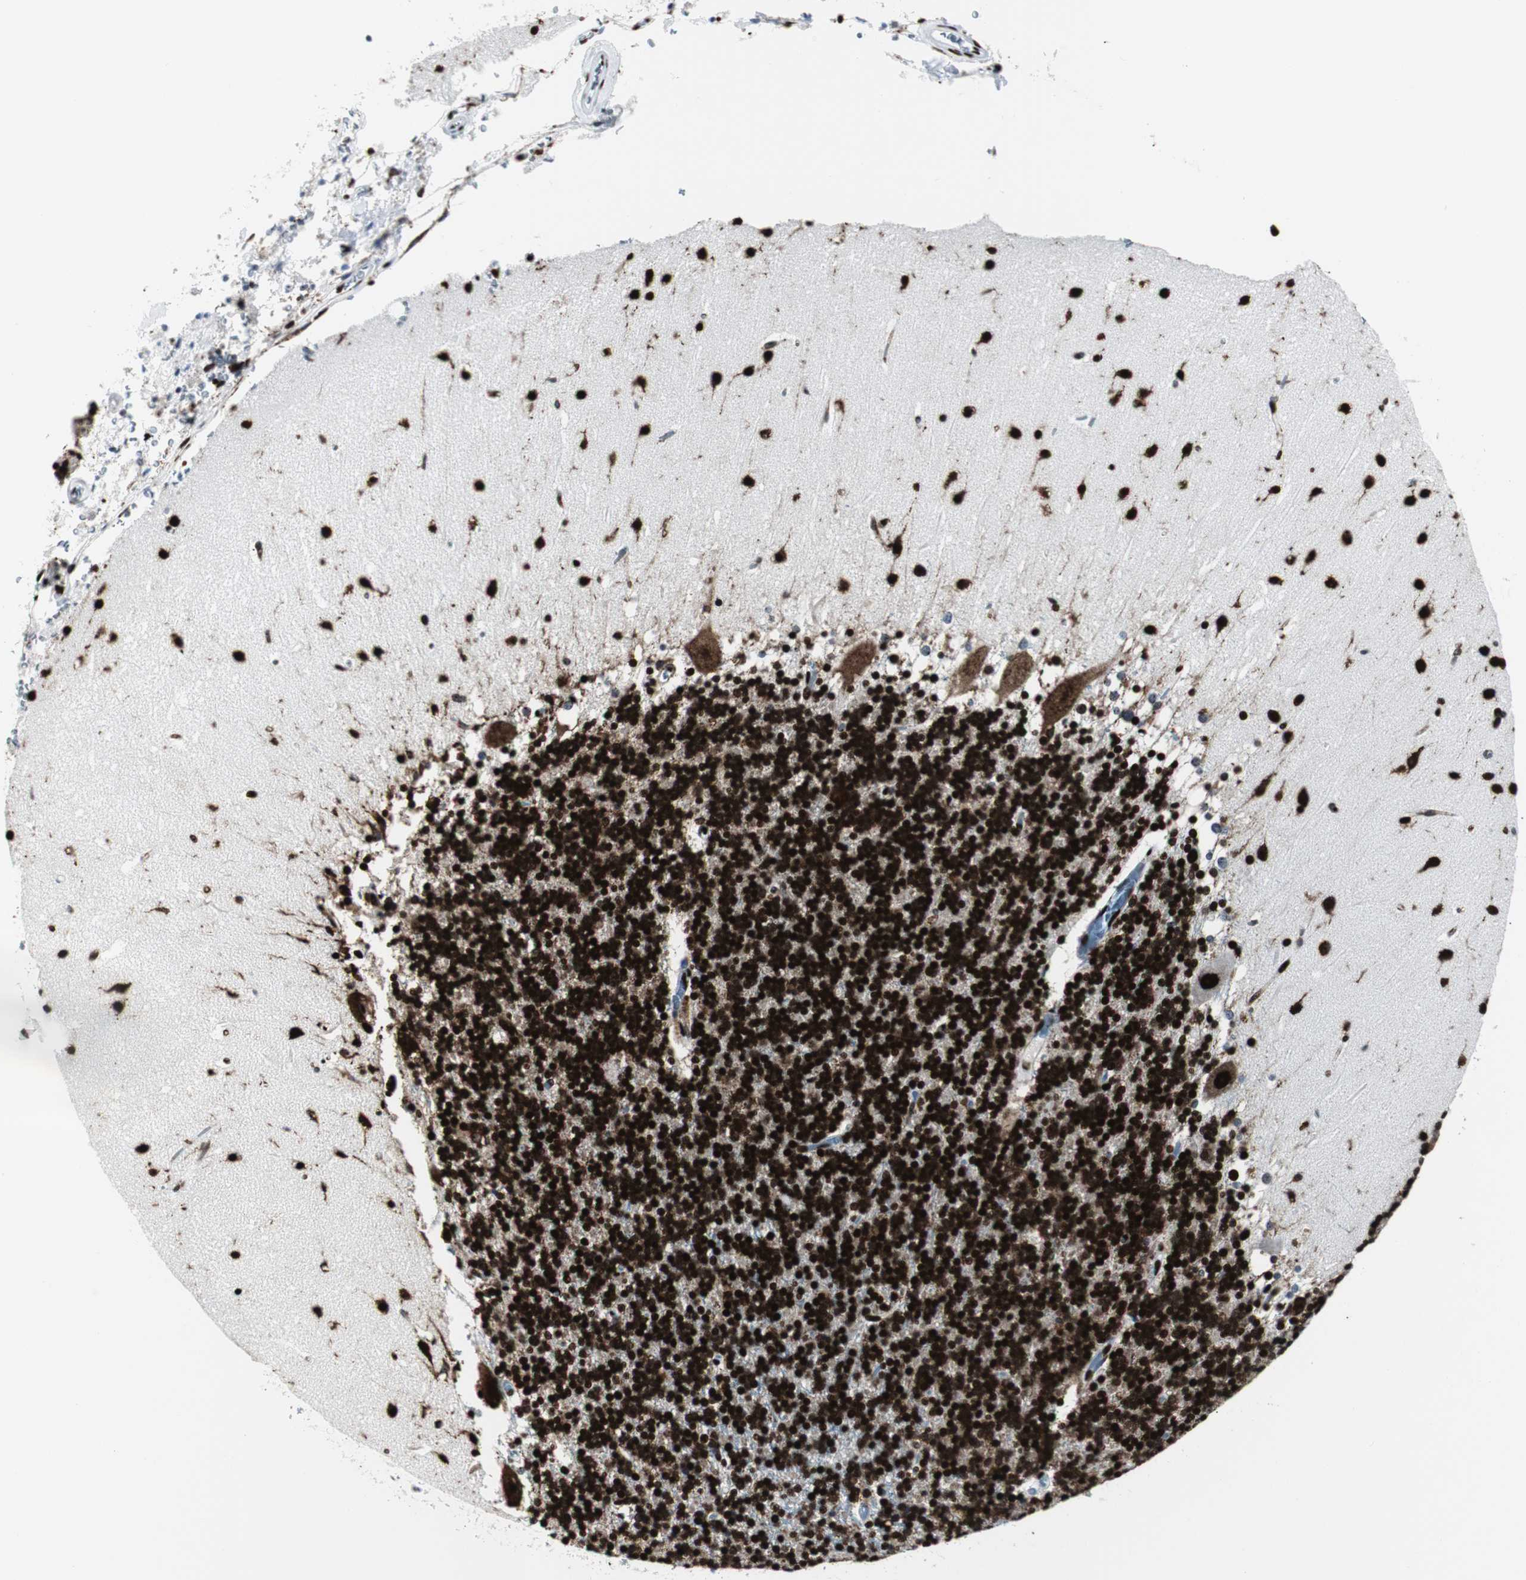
{"staining": {"intensity": "strong", "quantity": ">75%", "location": "nuclear"}, "tissue": "cerebellum", "cell_type": "Cells in granular layer", "image_type": "normal", "snomed": [{"axis": "morphology", "description": "Normal tissue, NOS"}, {"axis": "topography", "description": "Cerebellum"}], "caption": "Immunohistochemical staining of normal cerebellum demonstrates high levels of strong nuclear positivity in approximately >75% of cells in granular layer. (DAB IHC, brown staining for protein, blue staining for nuclei).", "gene": "NCL", "patient": {"sex": "female", "age": 19}}